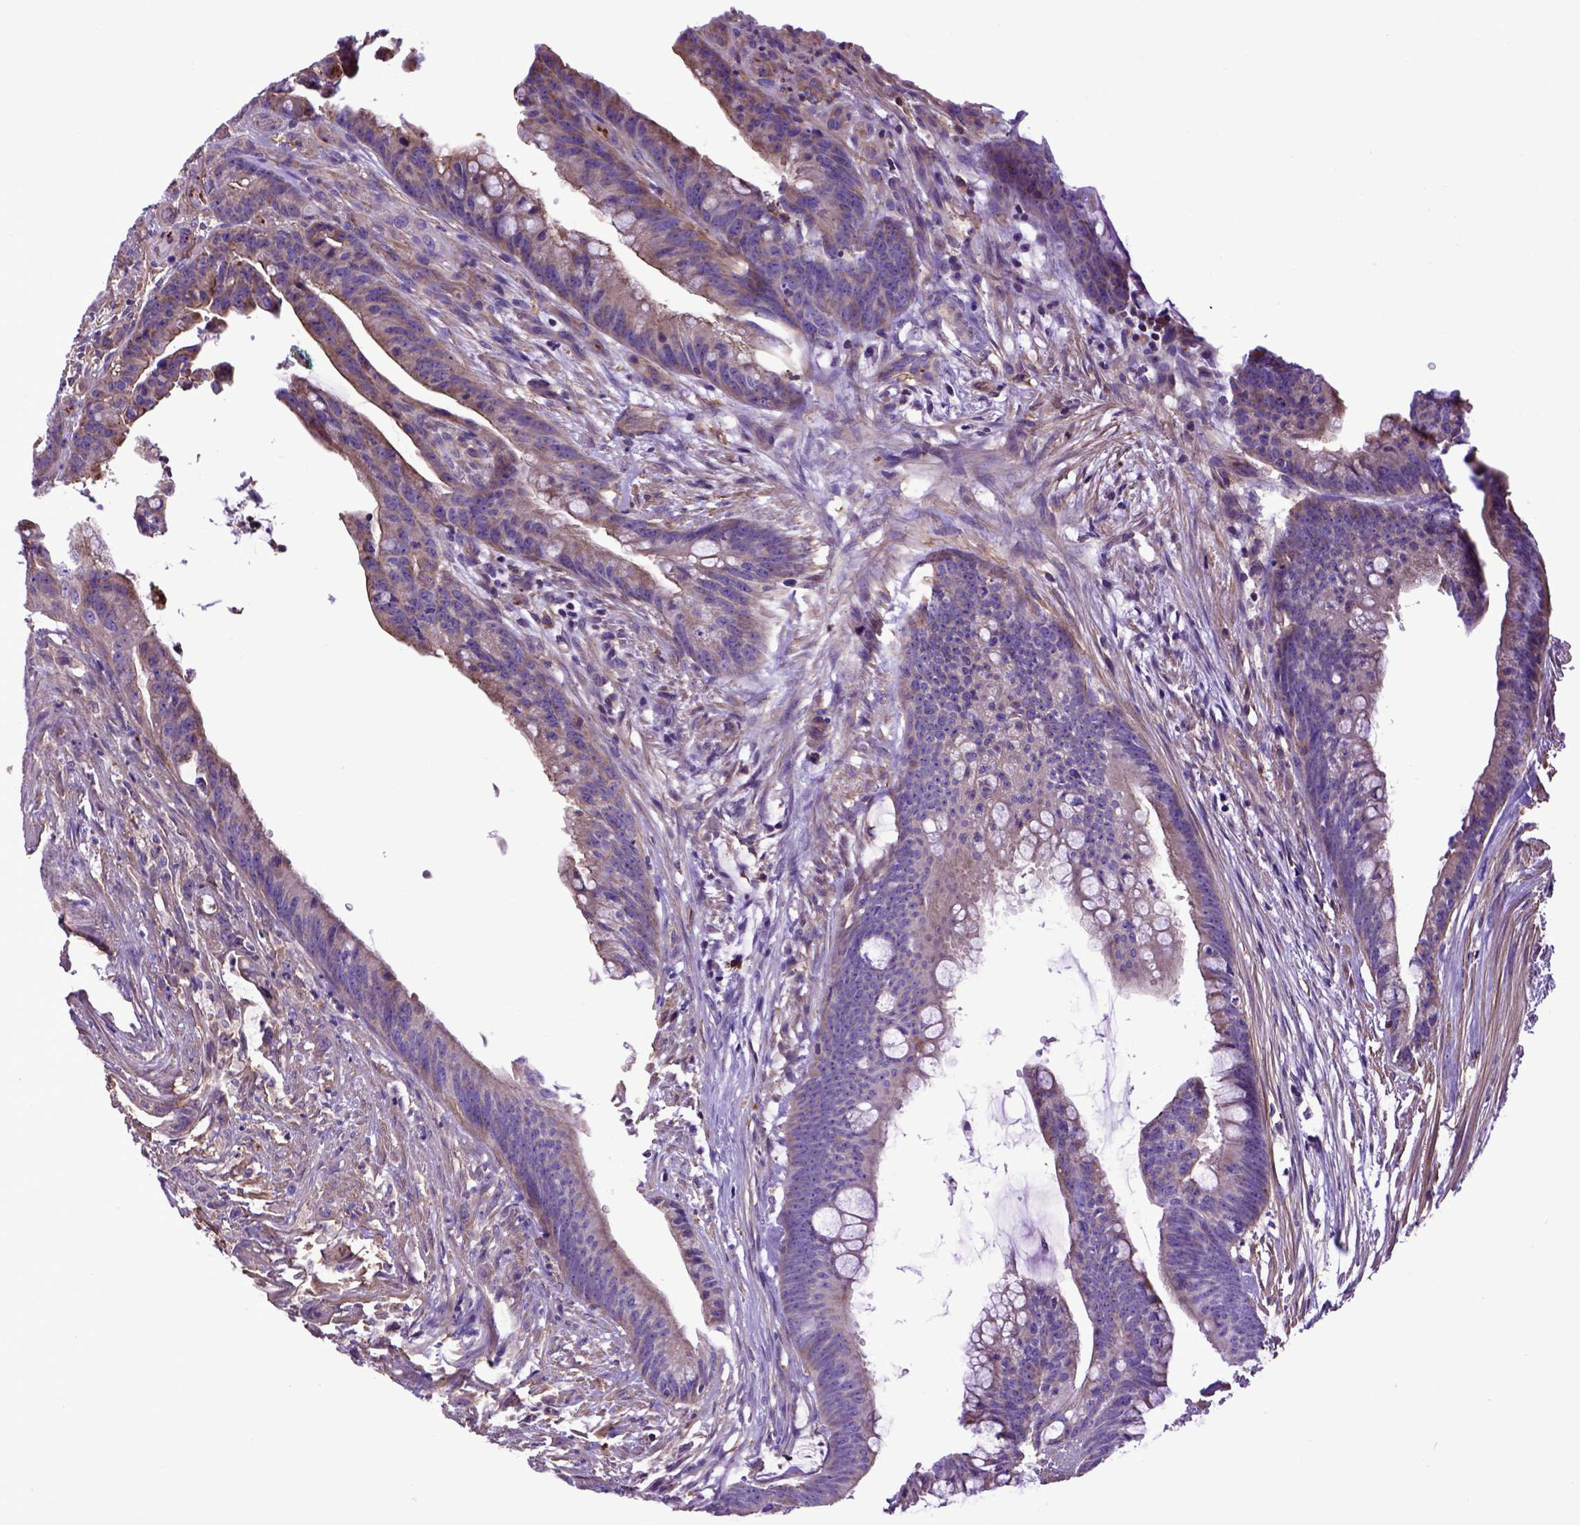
{"staining": {"intensity": "weak", "quantity": "25%-75%", "location": "cytoplasmic/membranous"}, "tissue": "colorectal cancer", "cell_type": "Tumor cells", "image_type": "cancer", "snomed": [{"axis": "morphology", "description": "Adenocarcinoma, NOS"}, {"axis": "topography", "description": "Colon"}], "caption": "A micrograph of adenocarcinoma (colorectal) stained for a protein displays weak cytoplasmic/membranous brown staining in tumor cells.", "gene": "ASAH2", "patient": {"sex": "male", "age": 62}}